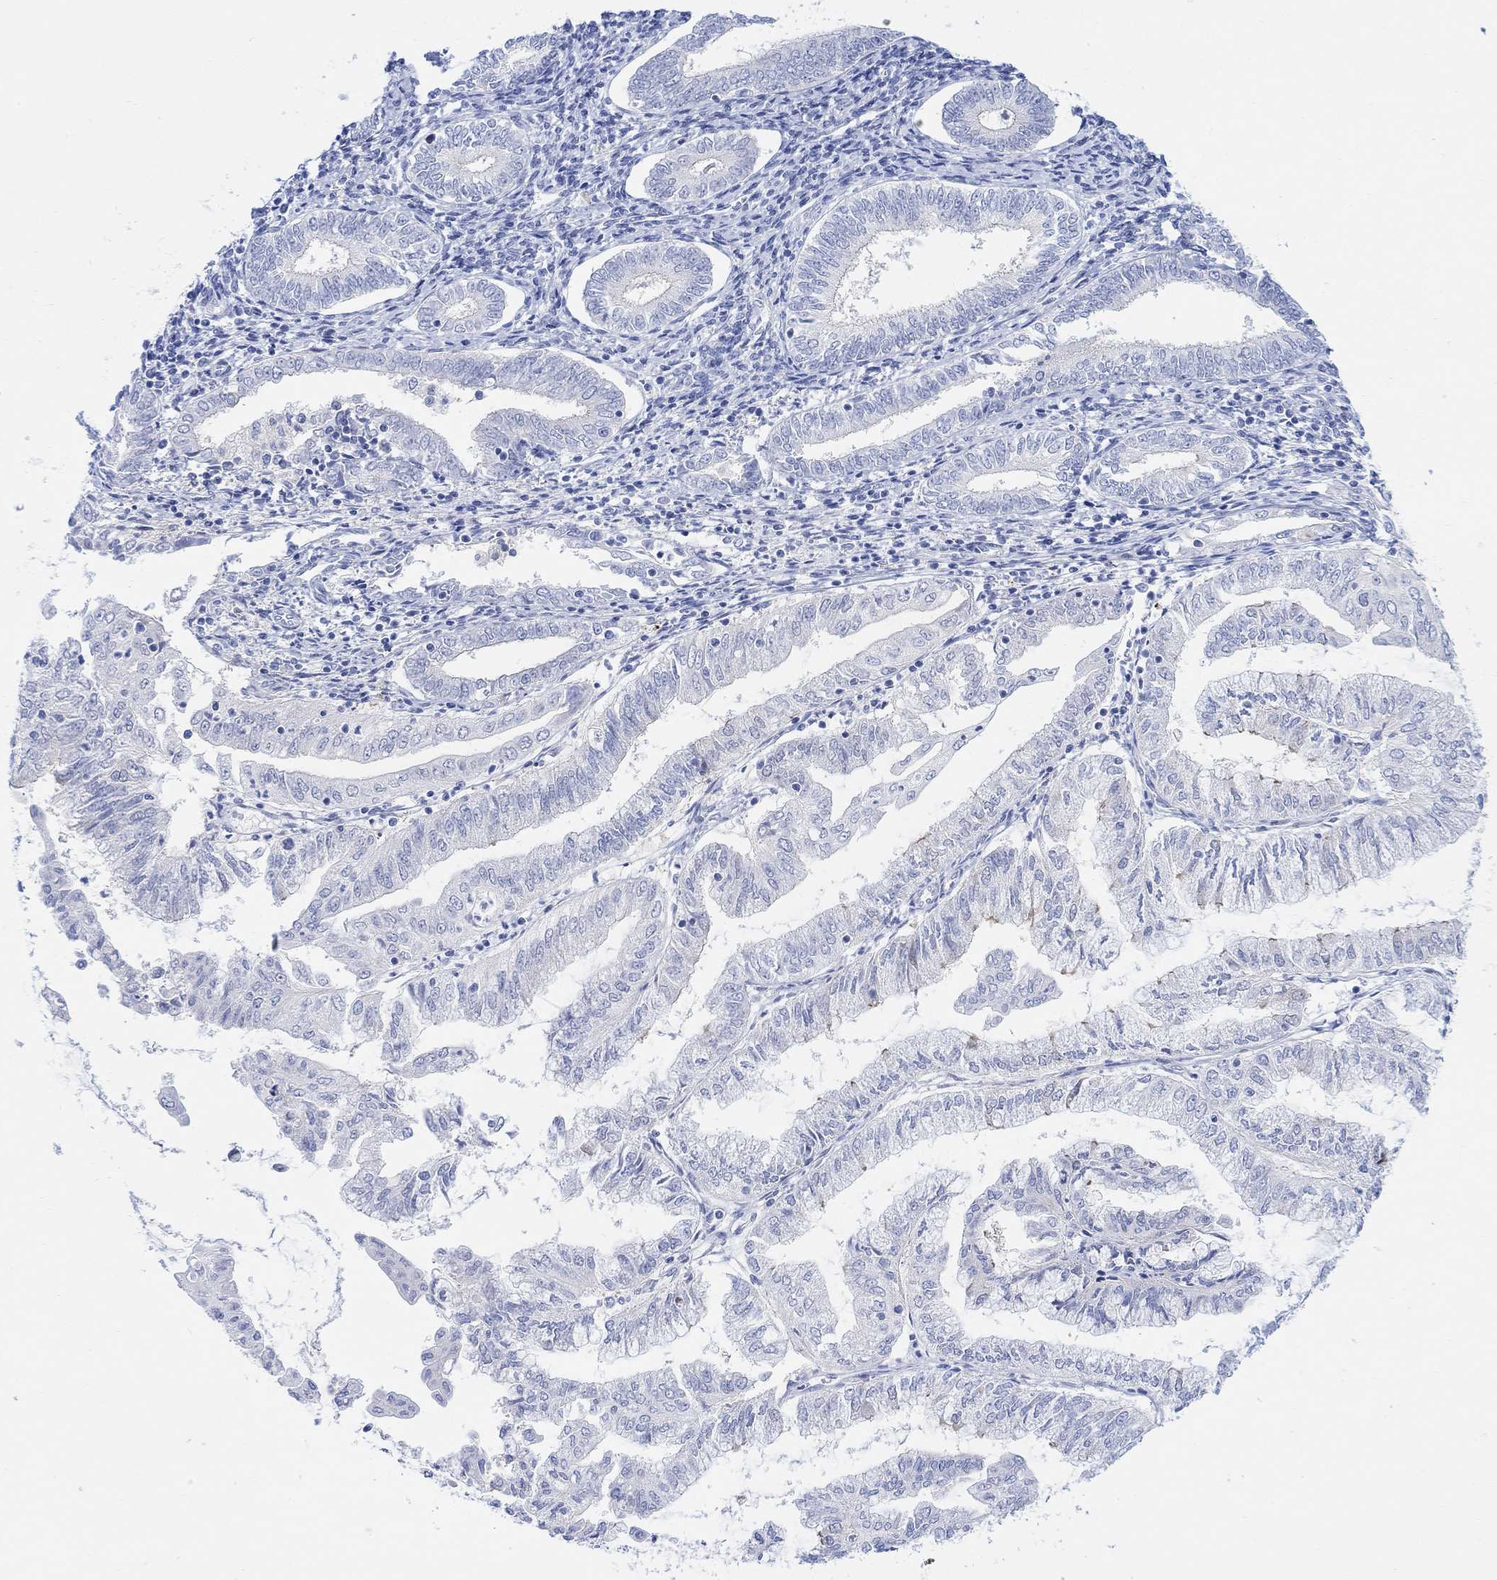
{"staining": {"intensity": "negative", "quantity": "none", "location": "none"}, "tissue": "endometrial cancer", "cell_type": "Tumor cells", "image_type": "cancer", "snomed": [{"axis": "morphology", "description": "Adenocarcinoma, NOS"}, {"axis": "topography", "description": "Endometrium"}], "caption": "Immunohistochemistry photomicrograph of neoplastic tissue: adenocarcinoma (endometrial) stained with DAB (3,3'-diaminobenzidine) exhibits no significant protein staining in tumor cells.", "gene": "TLDC2", "patient": {"sex": "female", "age": 56}}